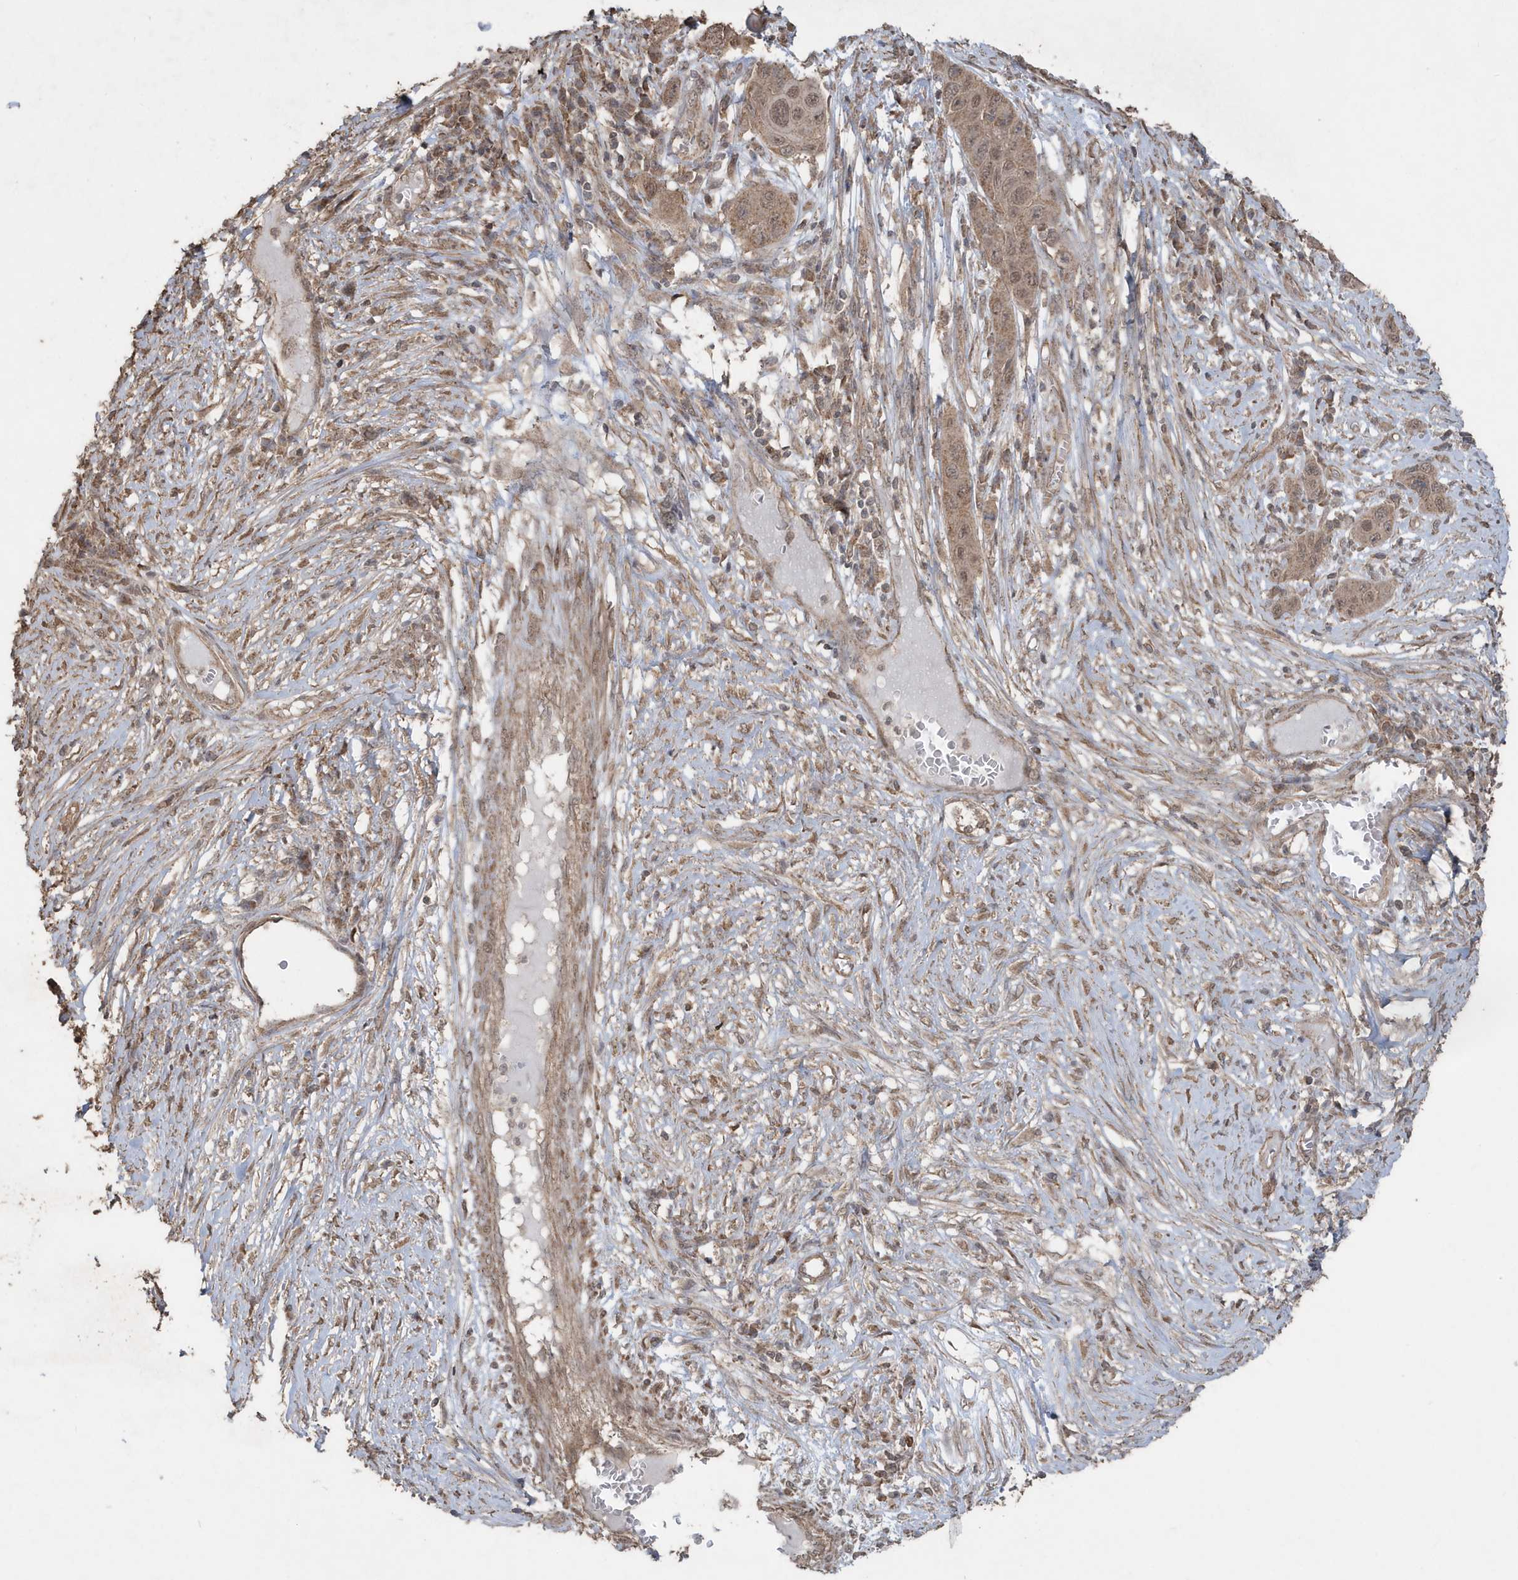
{"staining": {"intensity": "moderate", "quantity": ">75%", "location": "cytoplasmic/membranous,nuclear"}, "tissue": "skin cancer", "cell_type": "Tumor cells", "image_type": "cancer", "snomed": [{"axis": "morphology", "description": "Squamous cell carcinoma, NOS"}, {"axis": "topography", "description": "Skin"}], "caption": "Skin cancer was stained to show a protein in brown. There is medium levels of moderate cytoplasmic/membranous and nuclear staining in about >75% of tumor cells.", "gene": "PAXBP1", "patient": {"sex": "male", "age": 55}}